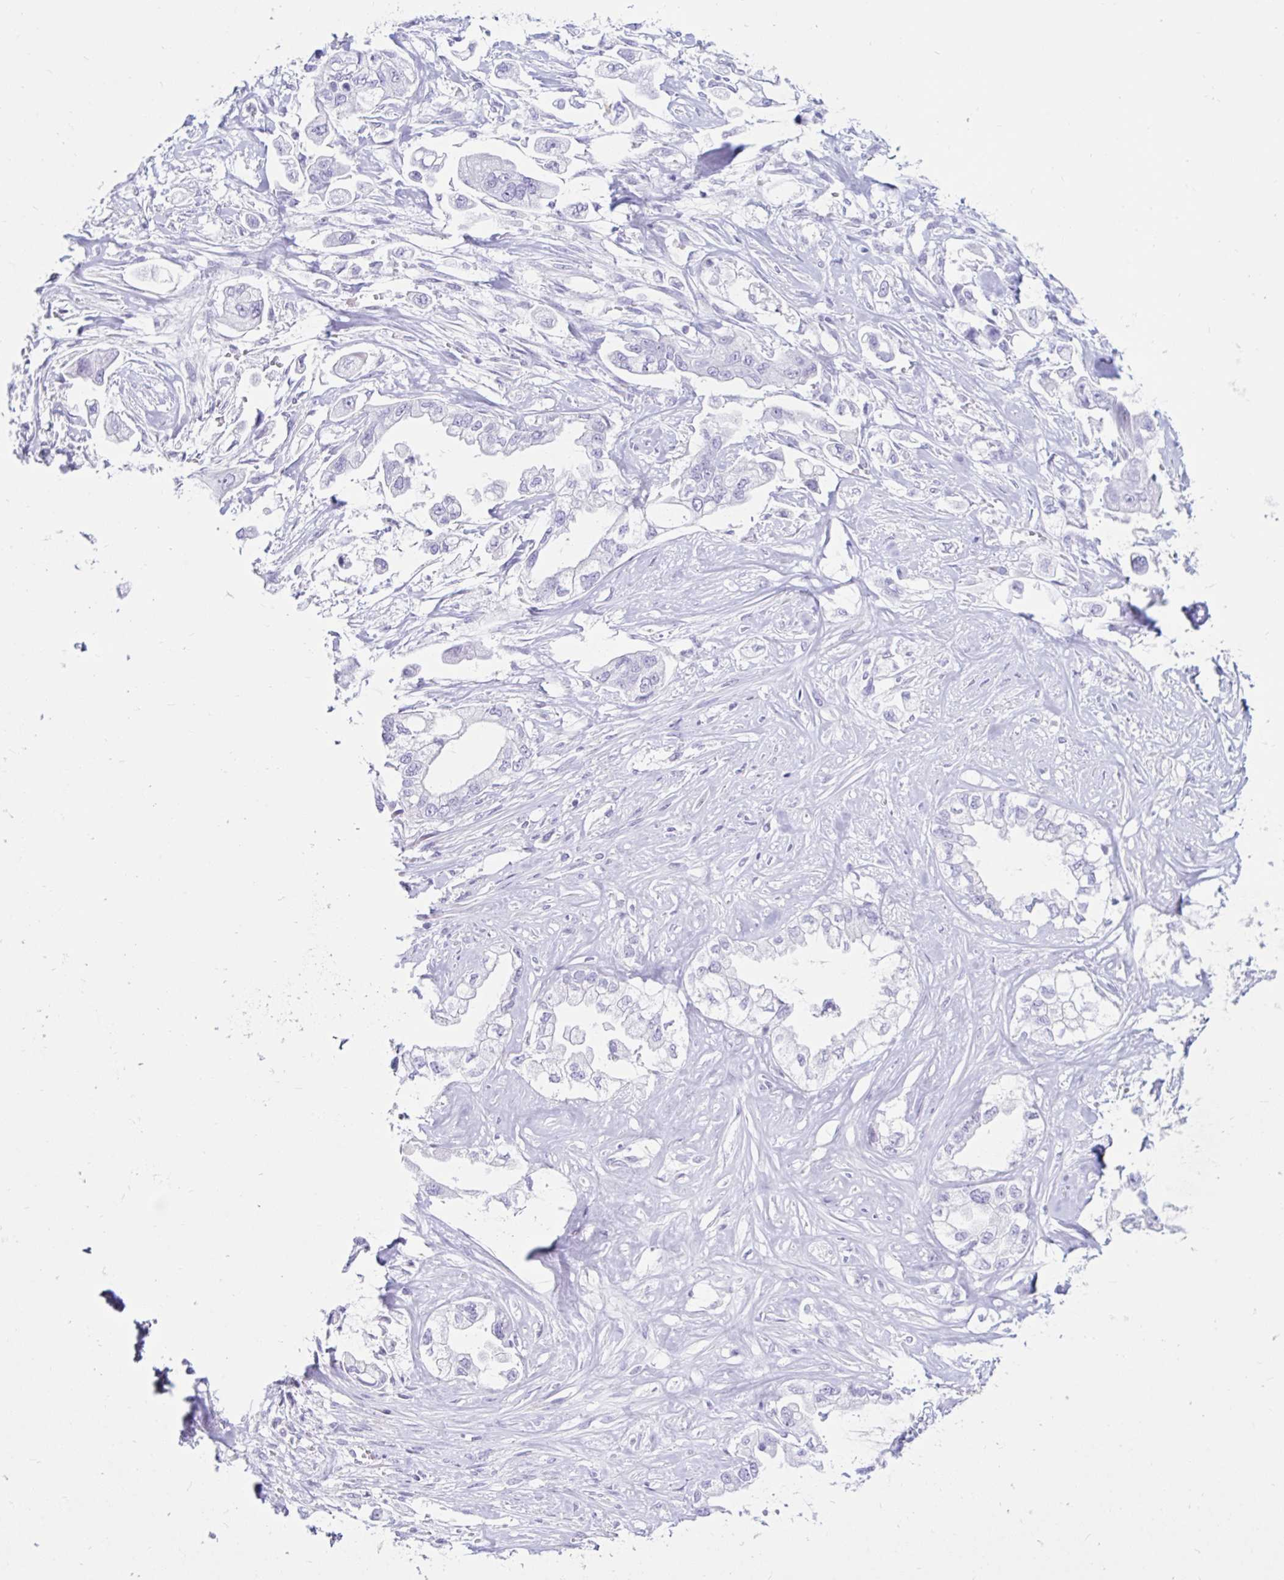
{"staining": {"intensity": "negative", "quantity": "none", "location": "none"}, "tissue": "stomach cancer", "cell_type": "Tumor cells", "image_type": "cancer", "snomed": [{"axis": "morphology", "description": "Adenocarcinoma, NOS"}, {"axis": "topography", "description": "Stomach"}], "caption": "DAB (3,3'-diaminobenzidine) immunohistochemical staining of human stomach cancer demonstrates no significant expression in tumor cells.", "gene": "BEST1", "patient": {"sex": "male", "age": 62}}